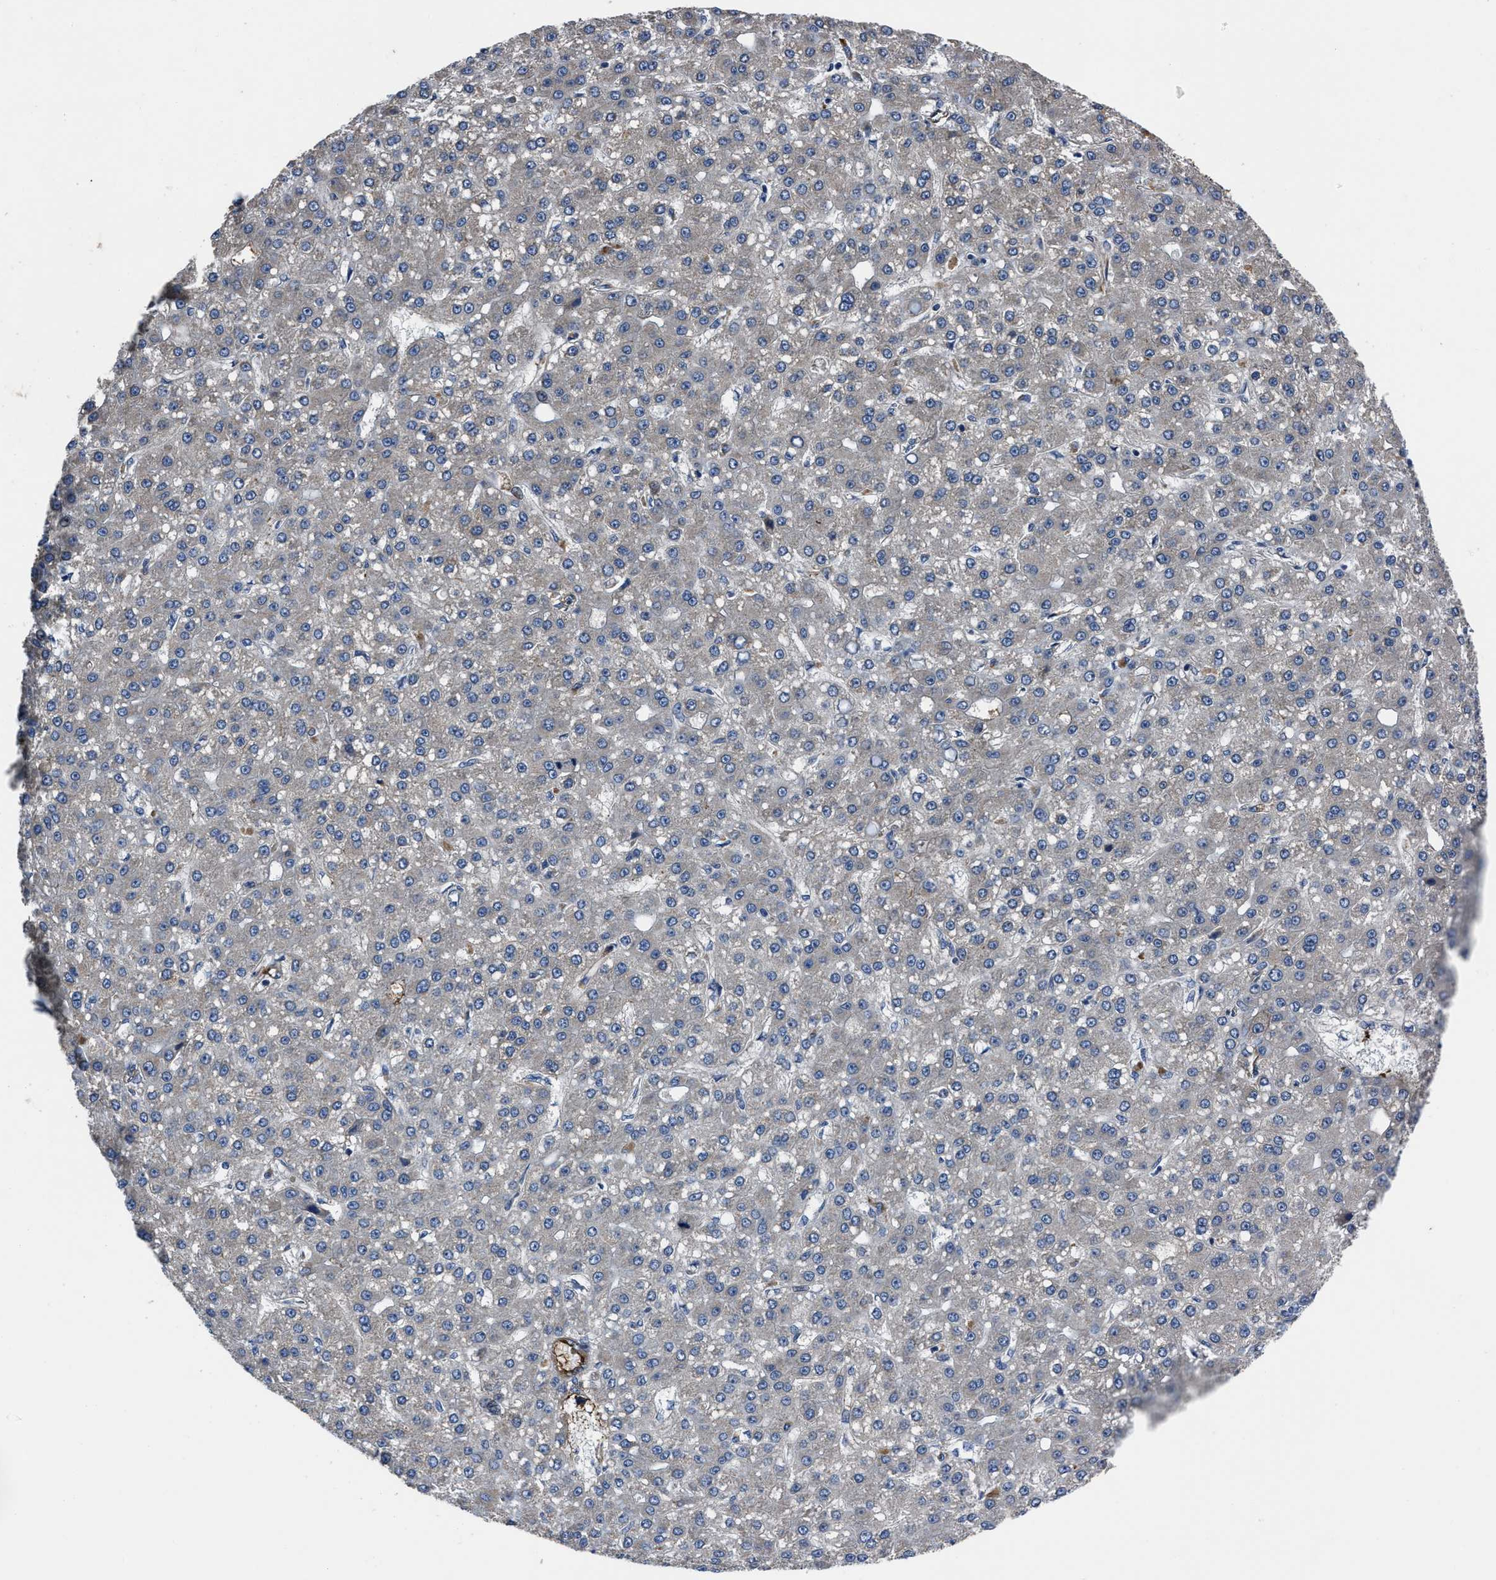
{"staining": {"intensity": "negative", "quantity": "none", "location": "none"}, "tissue": "liver cancer", "cell_type": "Tumor cells", "image_type": "cancer", "snomed": [{"axis": "morphology", "description": "Carcinoma, Hepatocellular, NOS"}, {"axis": "topography", "description": "Liver"}], "caption": "An immunohistochemistry (IHC) image of liver hepatocellular carcinoma is shown. There is no staining in tumor cells of liver hepatocellular carcinoma. (DAB (3,3'-diaminobenzidine) immunohistochemistry visualized using brightfield microscopy, high magnification).", "gene": "ERC1", "patient": {"sex": "male", "age": 67}}